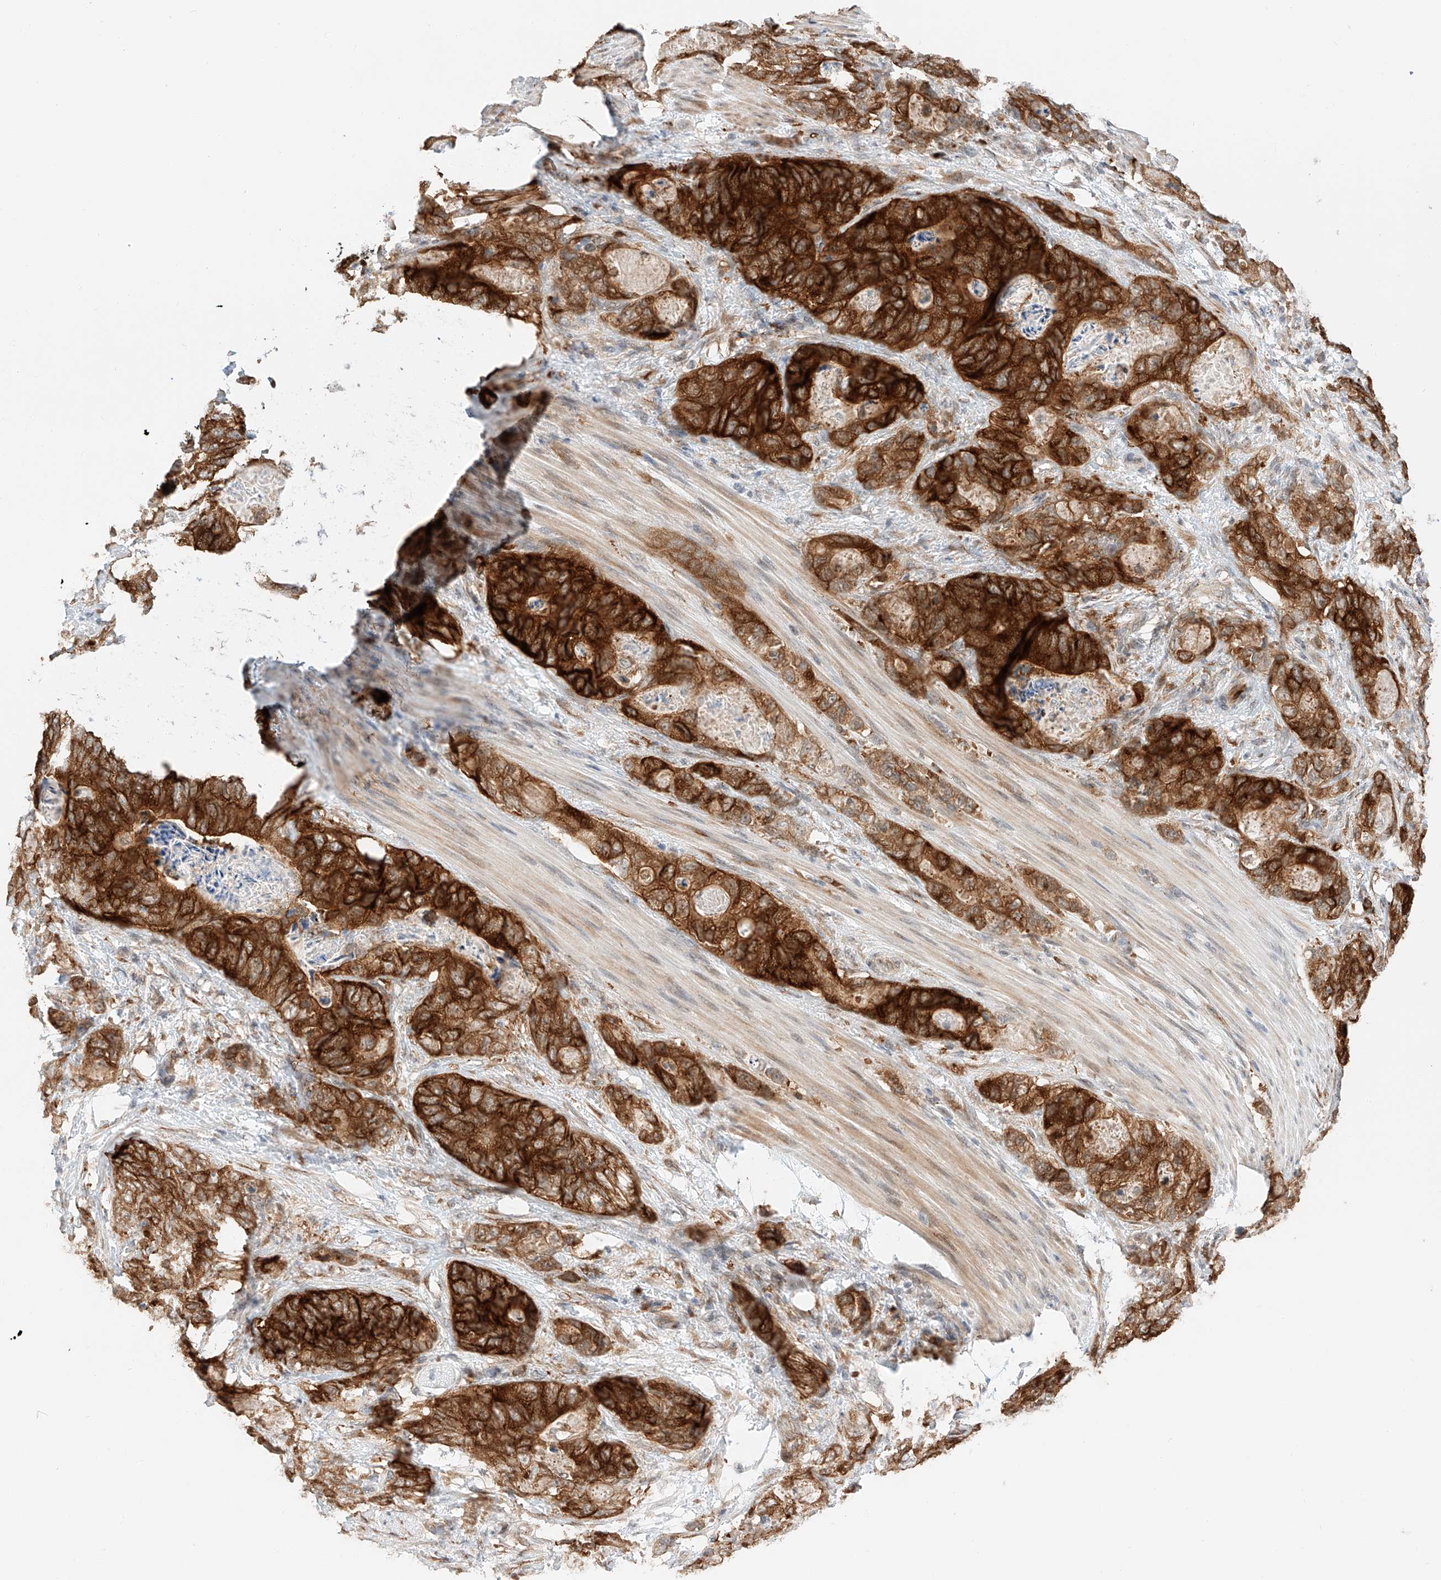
{"staining": {"intensity": "strong", "quantity": ">75%", "location": "cytoplasmic/membranous"}, "tissue": "stomach cancer", "cell_type": "Tumor cells", "image_type": "cancer", "snomed": [{"axis": "morphology", "description": "Normal tissue, NOS"}, {"axis": "morphology", "description": "Adenocarcinoma, NOS"}, {"axis": "topography", "description": "Stomach"}], "caption": "Immunohistochemistry (IHC) (DAB (3,3'-diaminobenzidine)) staining of human stomach adenocarcinoma displays strong cytoplasmic/membranous protein positivity in about >75% of tumor cells.", "gene": "CARMIL1", "patient": {"sex": "female", "age": 89}}